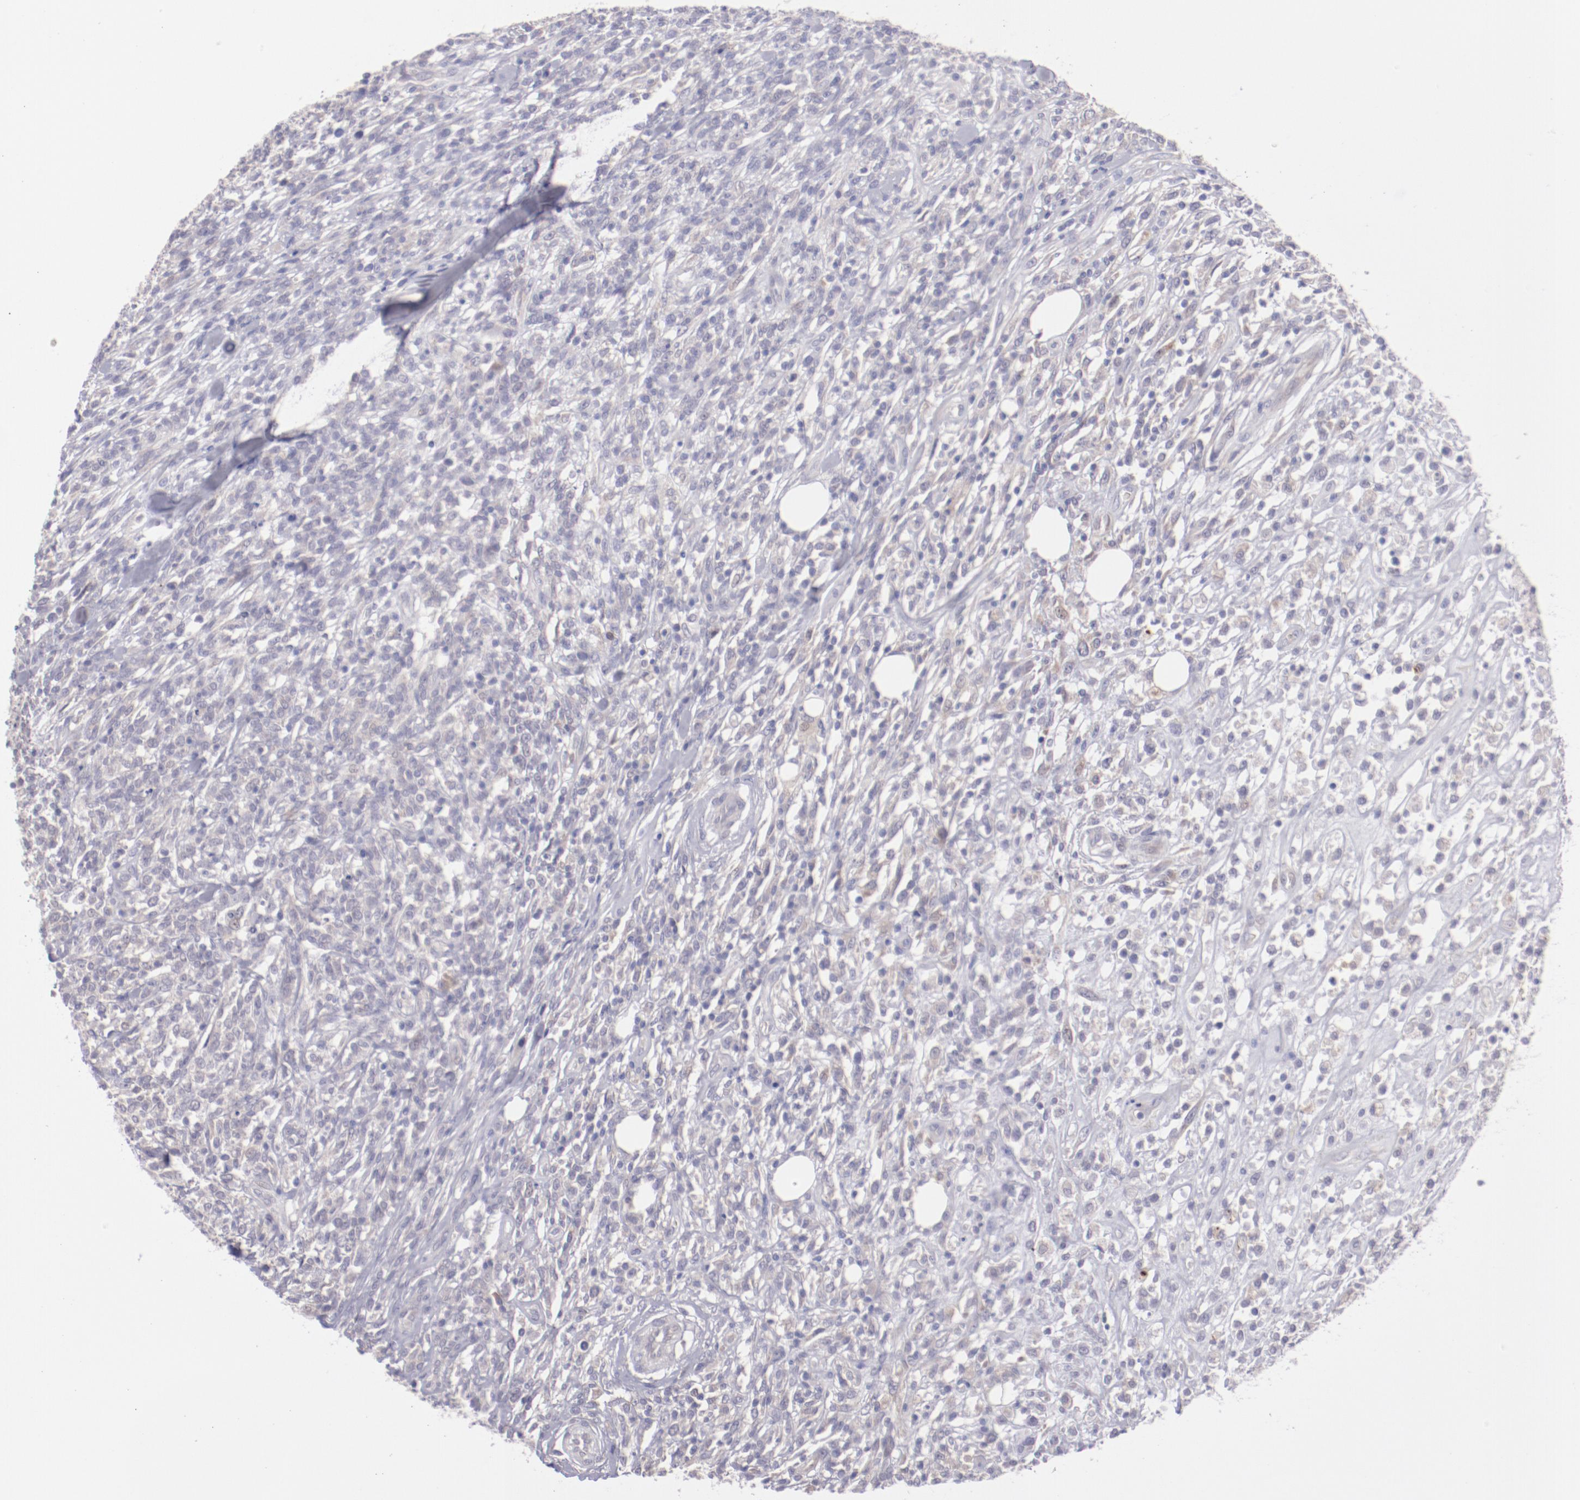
{"staining": {"intensity": "negative", "quantity": "none", "location": "none"}, "tissue": "lymphoma", "cell_type": "Tumor cells", "image_type": "cancer", "snomed": [{"axis": "morphology", "description": "Malignant lymphoma, non-Hodgkin's type, High grade"}, {"axis": "topography", "description": "Lymph node"}], "caption": "This is a photomicrograph of immunohistochemistry staining of lymphoma, which shows no expression in tumor cells.", "gene": "TRAF3", "patient": {"sex": "female", "age": 73}}